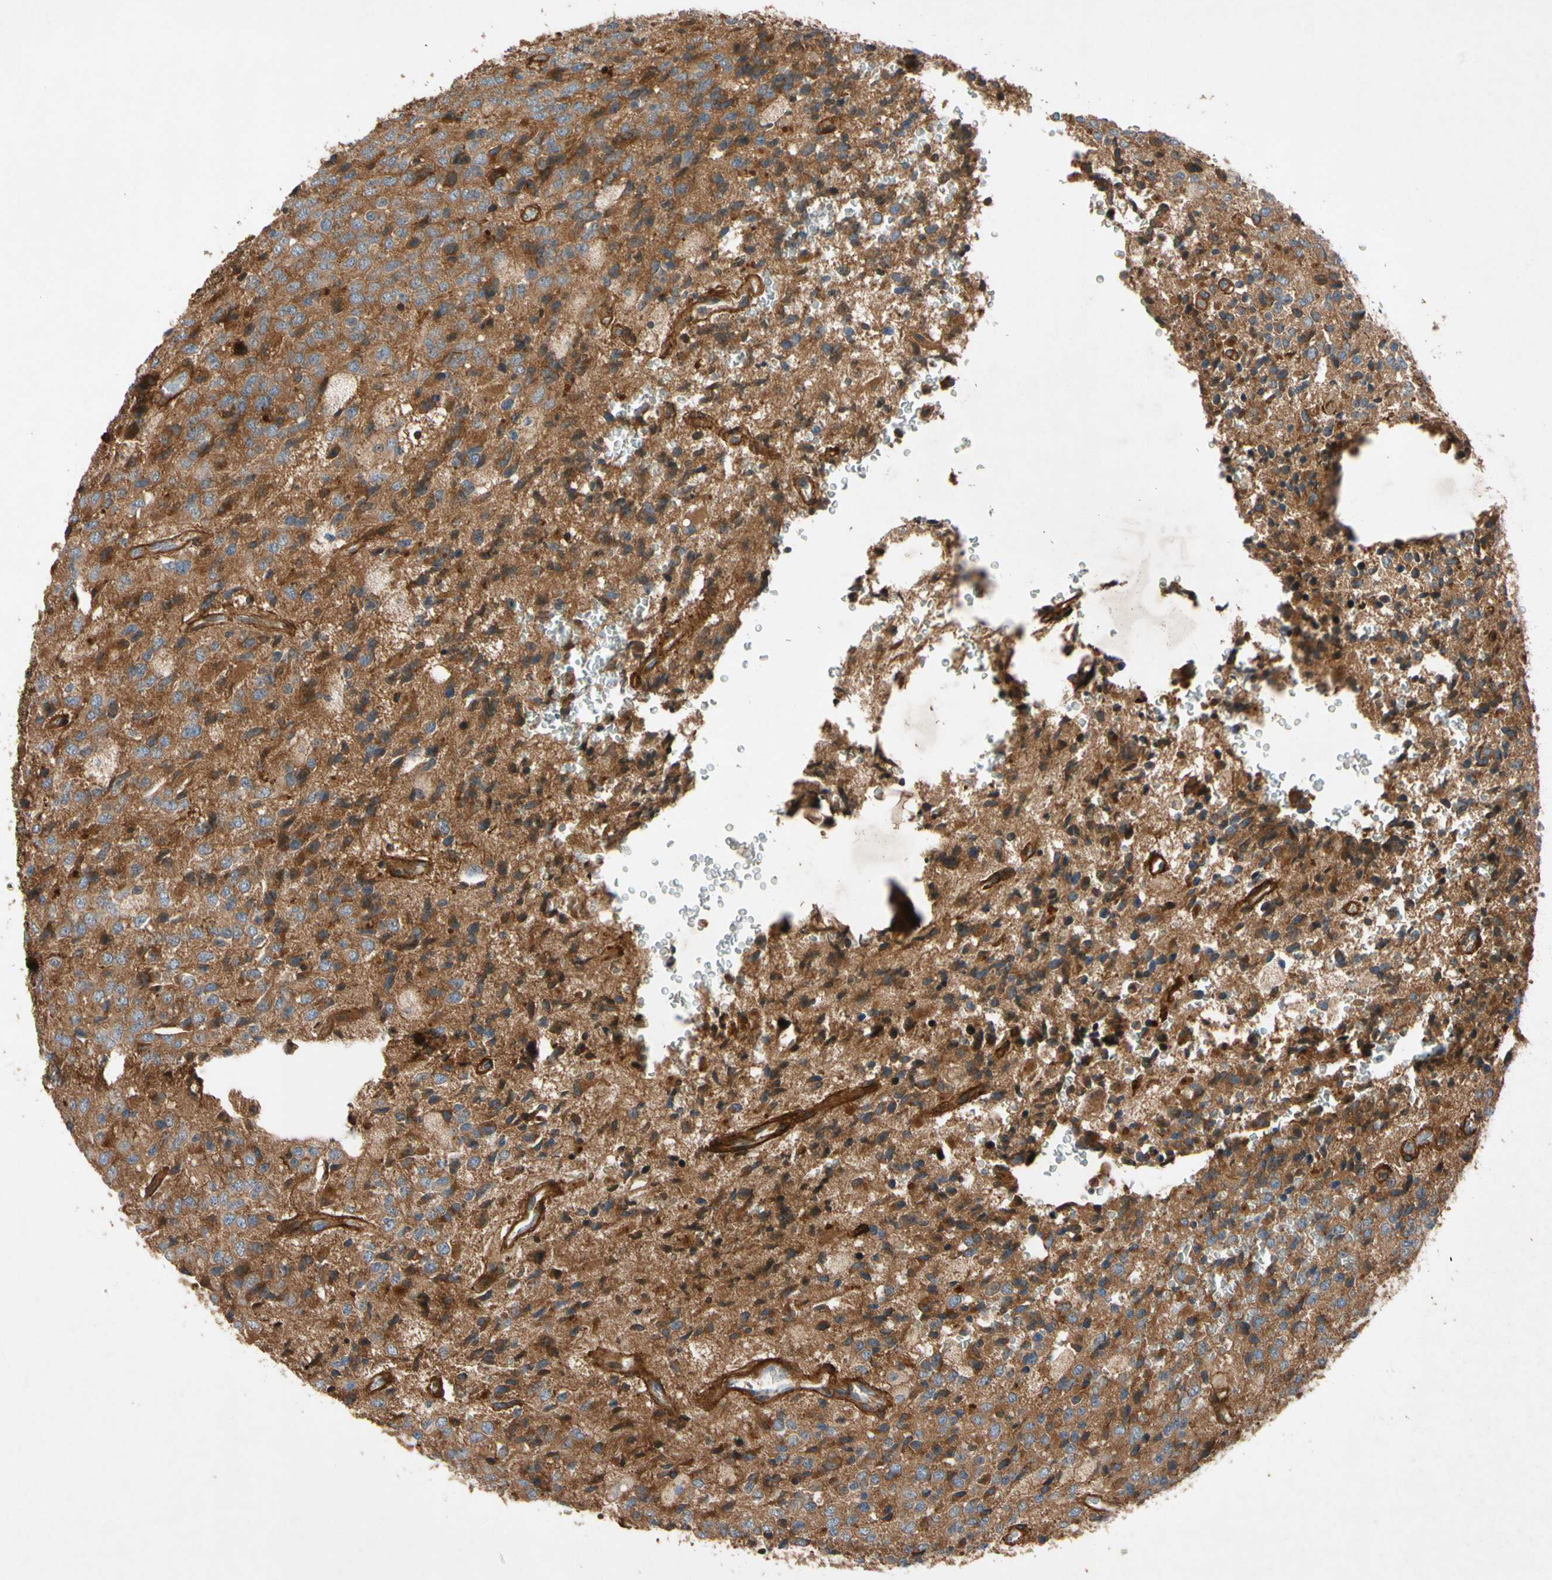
{"staining": {"intensity": "strong", "quantity": "<25%", "location": "cytoplasmic/membranous"}, "tissue": "glioma", "cell_type": "Tumor cells", "image_type": "cancer", "snomed": [{"axis": "morphology", "description": "Glioma, malignant, High grade"}, {"axis": "topography", "description": "pancreas cauda"}], "caption": "Immunohistochemistry (IHC) (DAB) staining of human glioma exhibits strong cytoplasmic/membranous protein positivity in about <25% of tumor cells. (IHC, brightfield microscopy, high magnification).", "gene": "CRTAC1", "patient": {"sex": "male", "age": 60}}